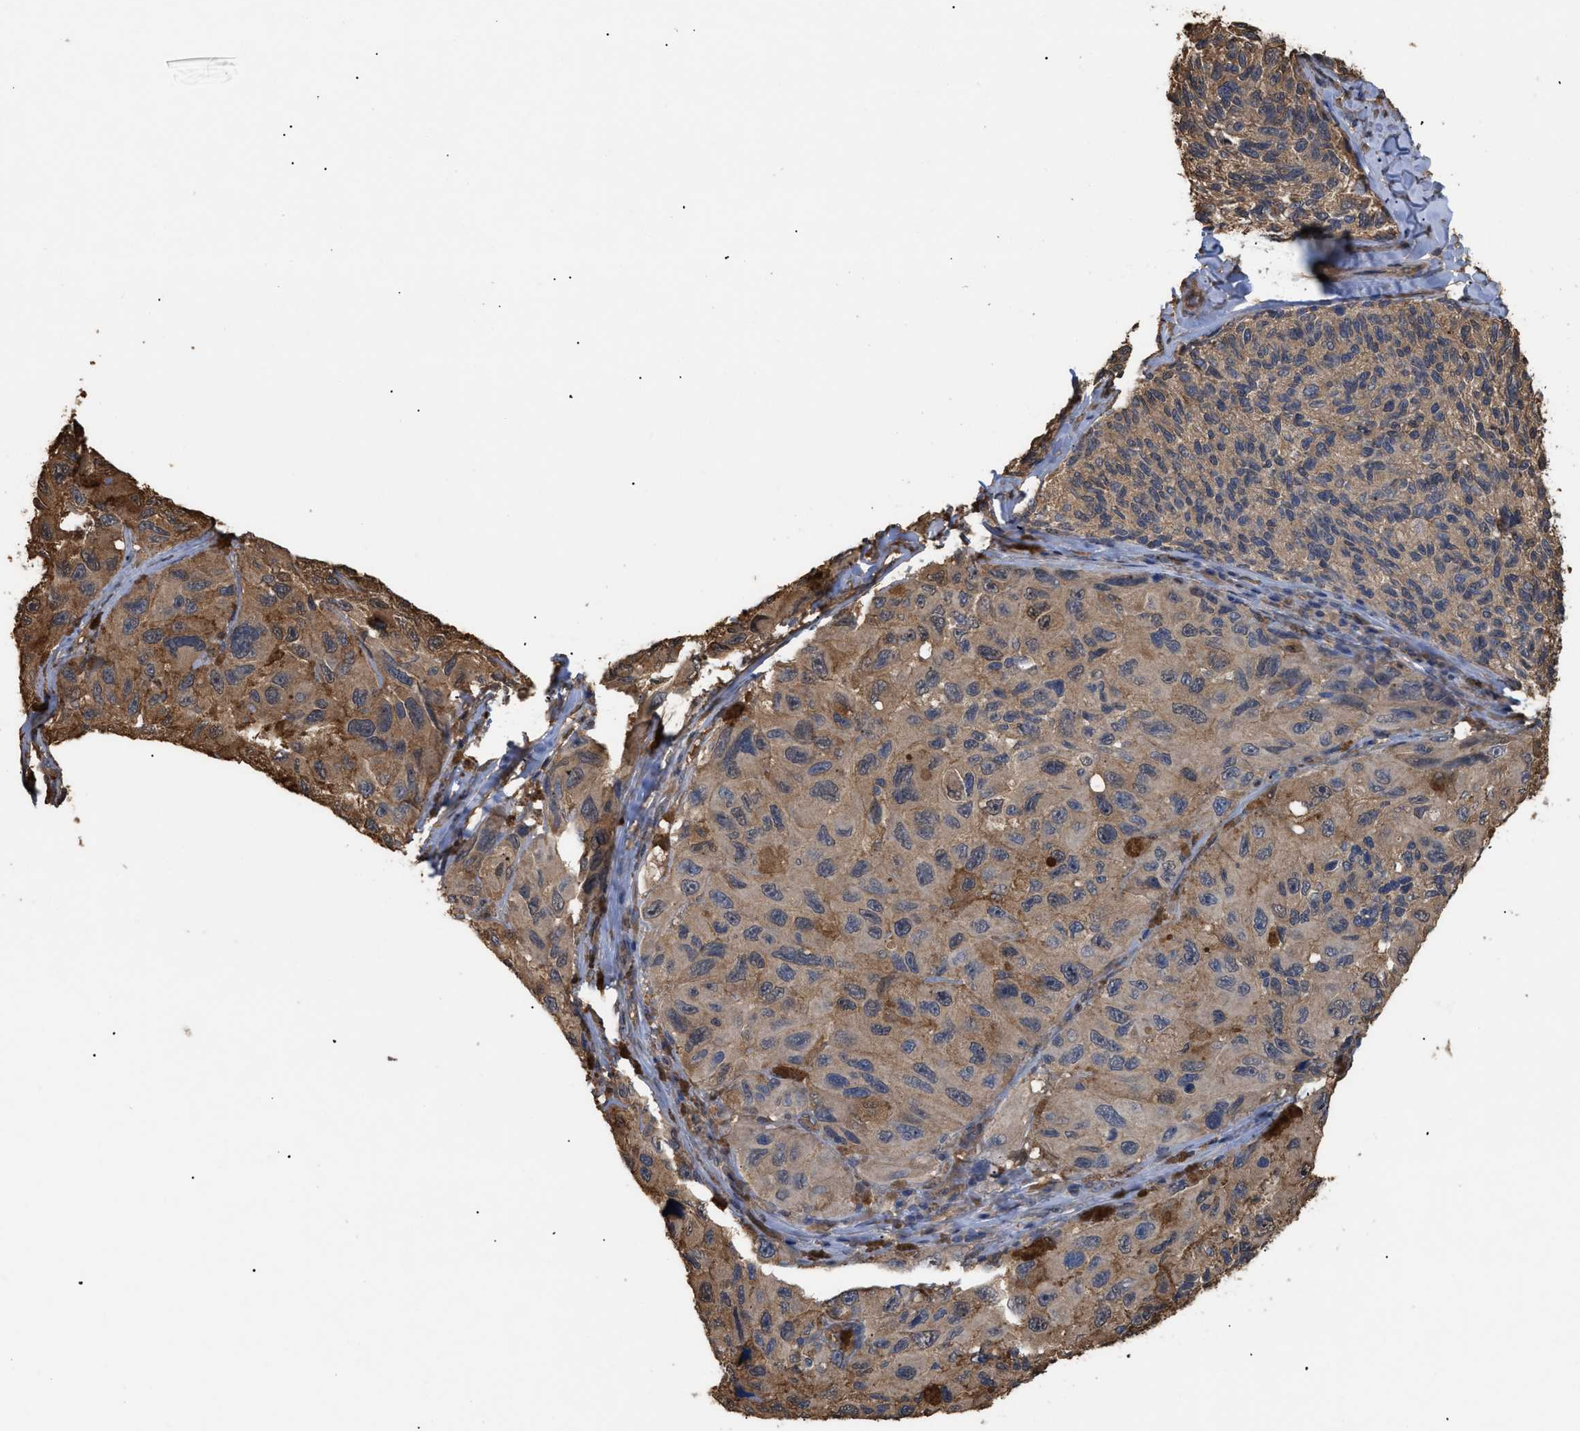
{"staining": {"intensity": "weak", "quantity": ">75%", "location": "cytoplasmic/membranous"}, "tissue": "melanoma", "cell_type": "Tumor cells", "image_type": "cancer", "snomed": [{"axis": "morphology", "description": "Malignant melanoma, NOS"}, {"axis": "topography", "description": "Skin"}], "caption": "This photomicrograph reveals malignant melanoma stained with immunohistochemistry to label a protein in brown. The cytoplasmic/membranous of tumor cells show weak positivity for the protein. Nuclei are counter-stained blue.", "gene": "CALM1", "patient": {"sex": "female", "age": 73}}